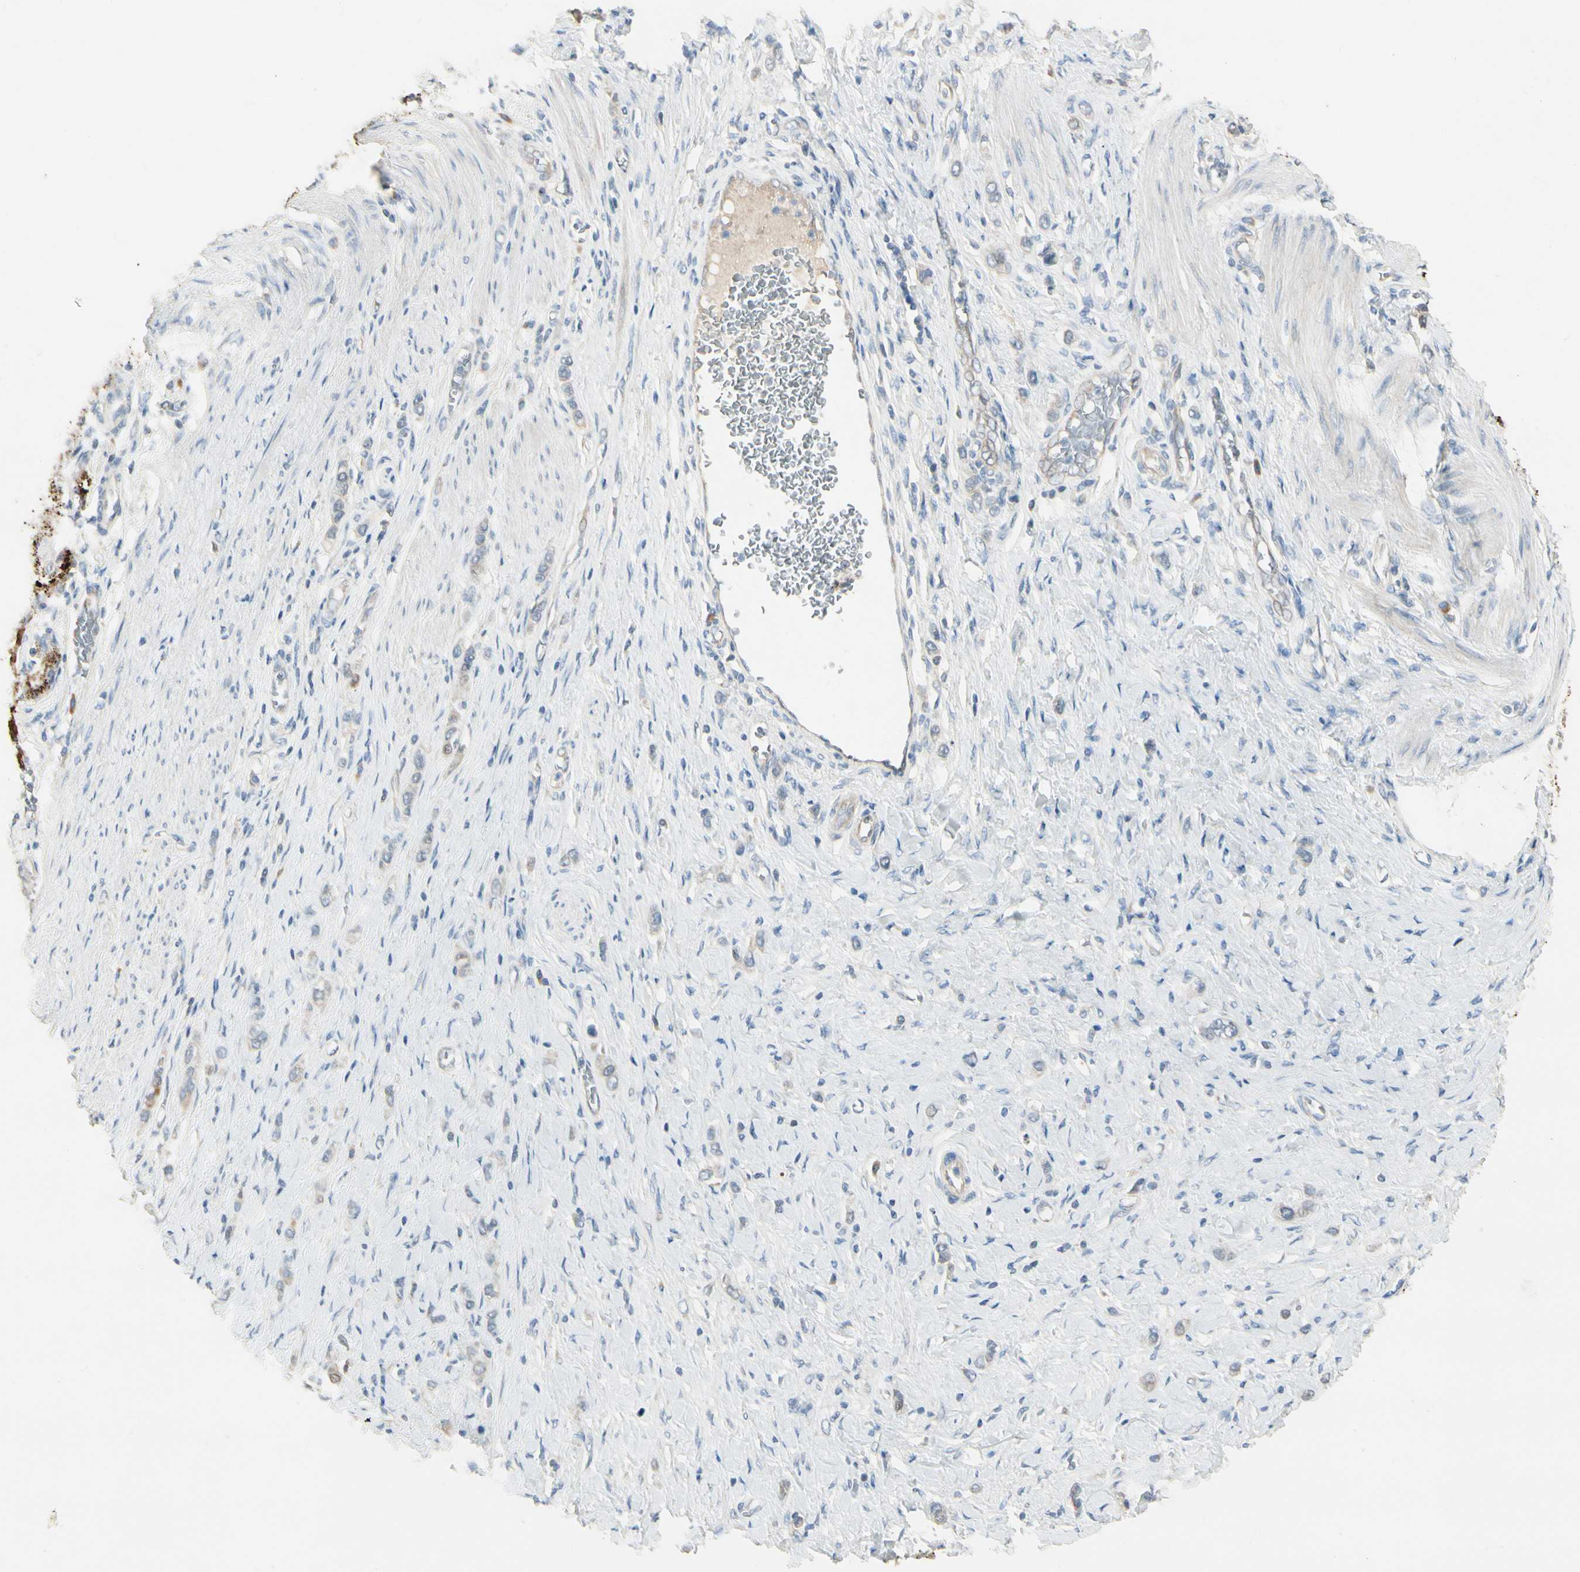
{"staining": {"intensity": "weak", "quantity": "<25%", "location": "cytoplasmic/membranous"}, "tissue": "stomach cancer", "cell_type": "Tumor cells", "image_type": "cancer", "snomed": [{"axis": "morphology", "description": "Normal tissue, NOS"}, {"axis": "morphology", "description": "Adenocarcinoma, NOS"}, {"axis": "topography", "description": "Stomach, upper"}, {"axis": "topography", "description": "Stomach"}], "caption": "Protein analysis of stomach adenocarcinoma displays no significant staining in tumor cells.", "gene": "SPINK4", "patient": {"sex": "female", "age": 65}}